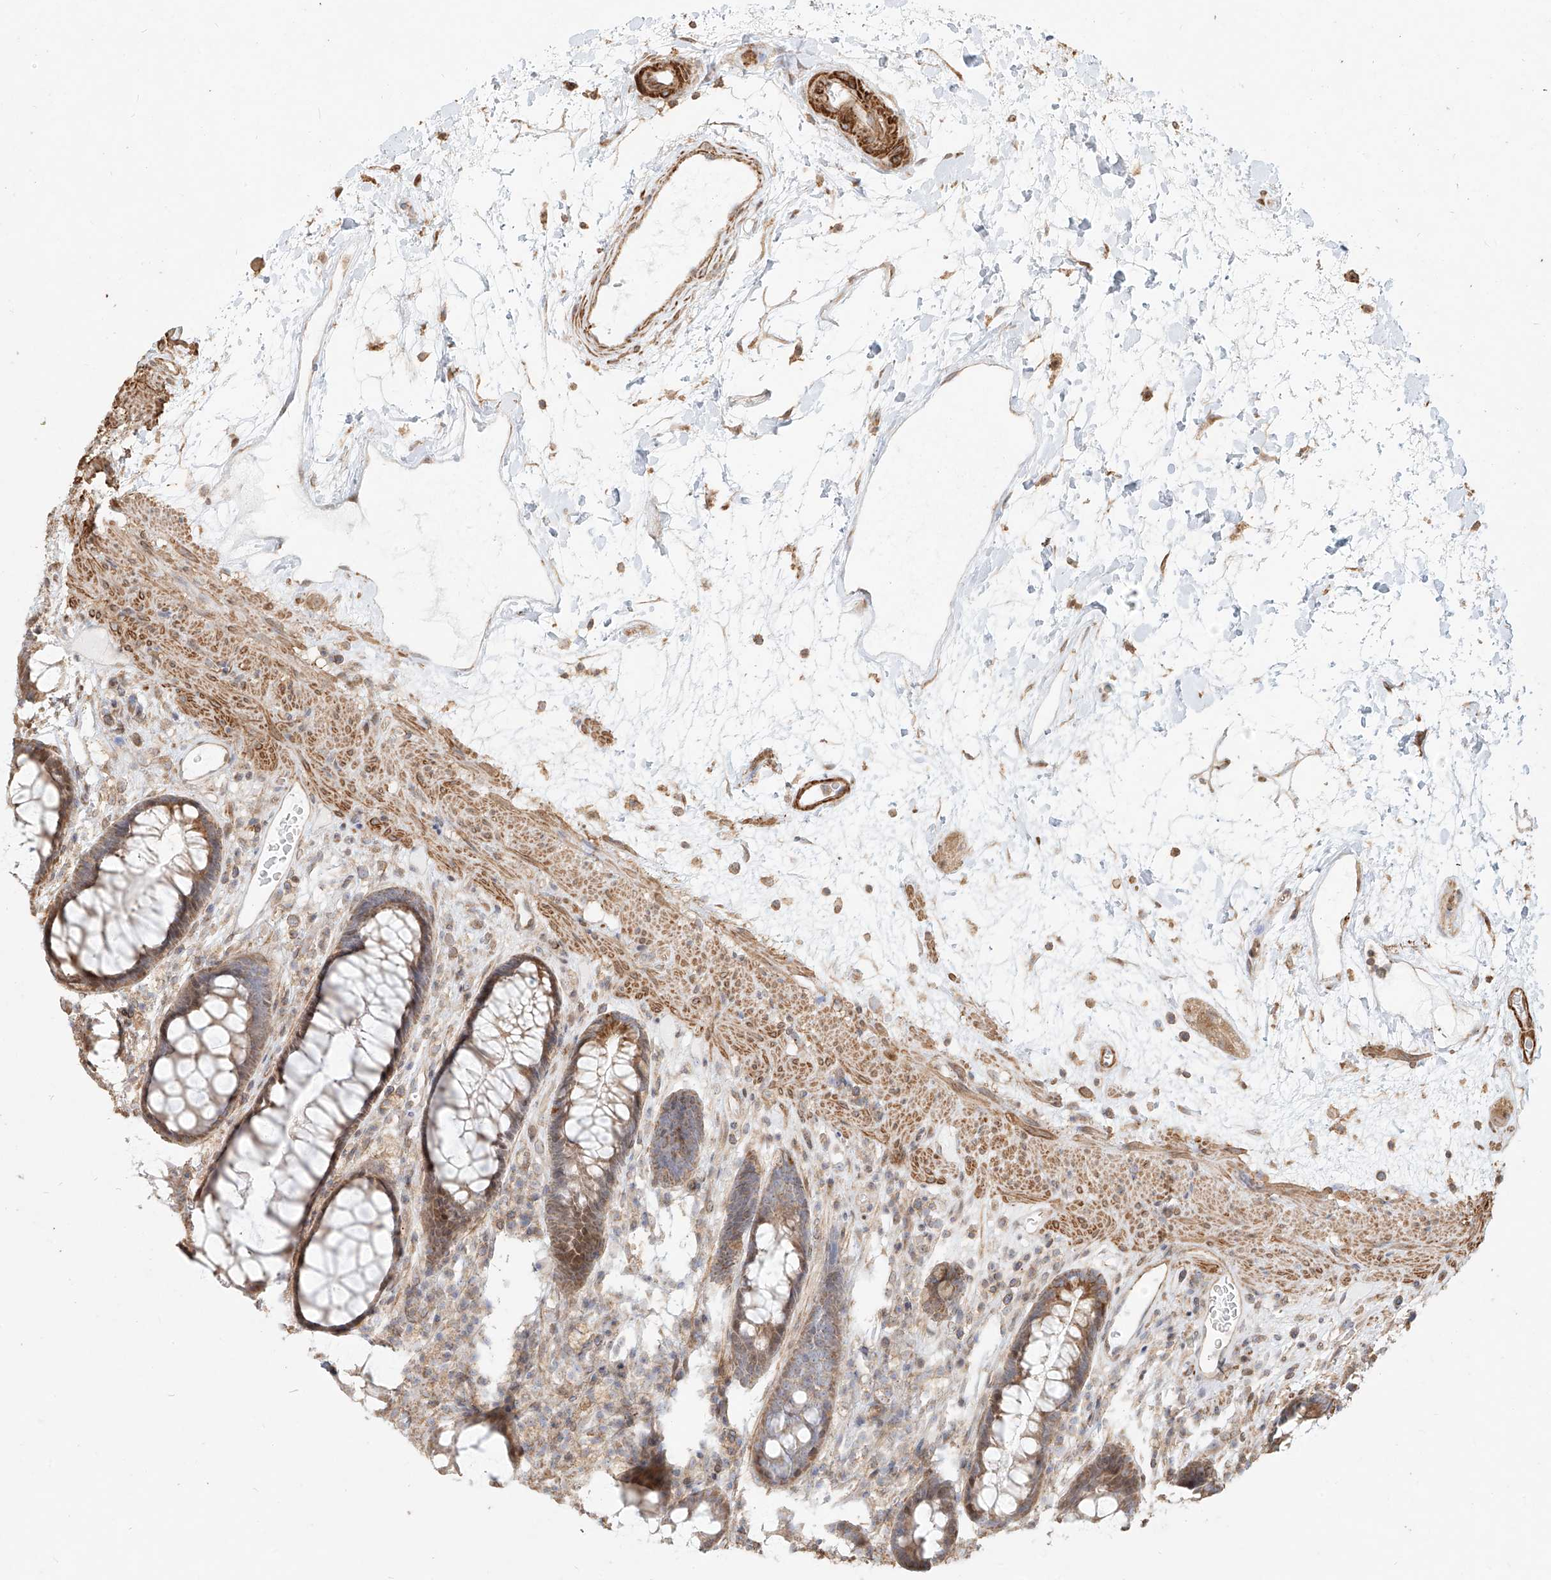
{"staining": {"intensity": "moderate", "quantity": ">75%", "location": "cytoplasmic/membranous"}, "tissue": "rectum", "cell_type": "Glandular cells", "image_type": "normal", "snomed": [{"axis": "morphology", "description": "Normal tissue, NOS"}, {"axis": "topography", "description": "Rectum"}], "caption": "Immunohistochemical staining of normal rectum shows moderate cytoplasmic/membranous protein staining in about >75% of glandular cells. (DAB (3,3'-diaminobenzidine) IHC with brightfield microscopy, high magnification).", "gene": "MTX2", "patient": {"sex": "male", "age": 64}}